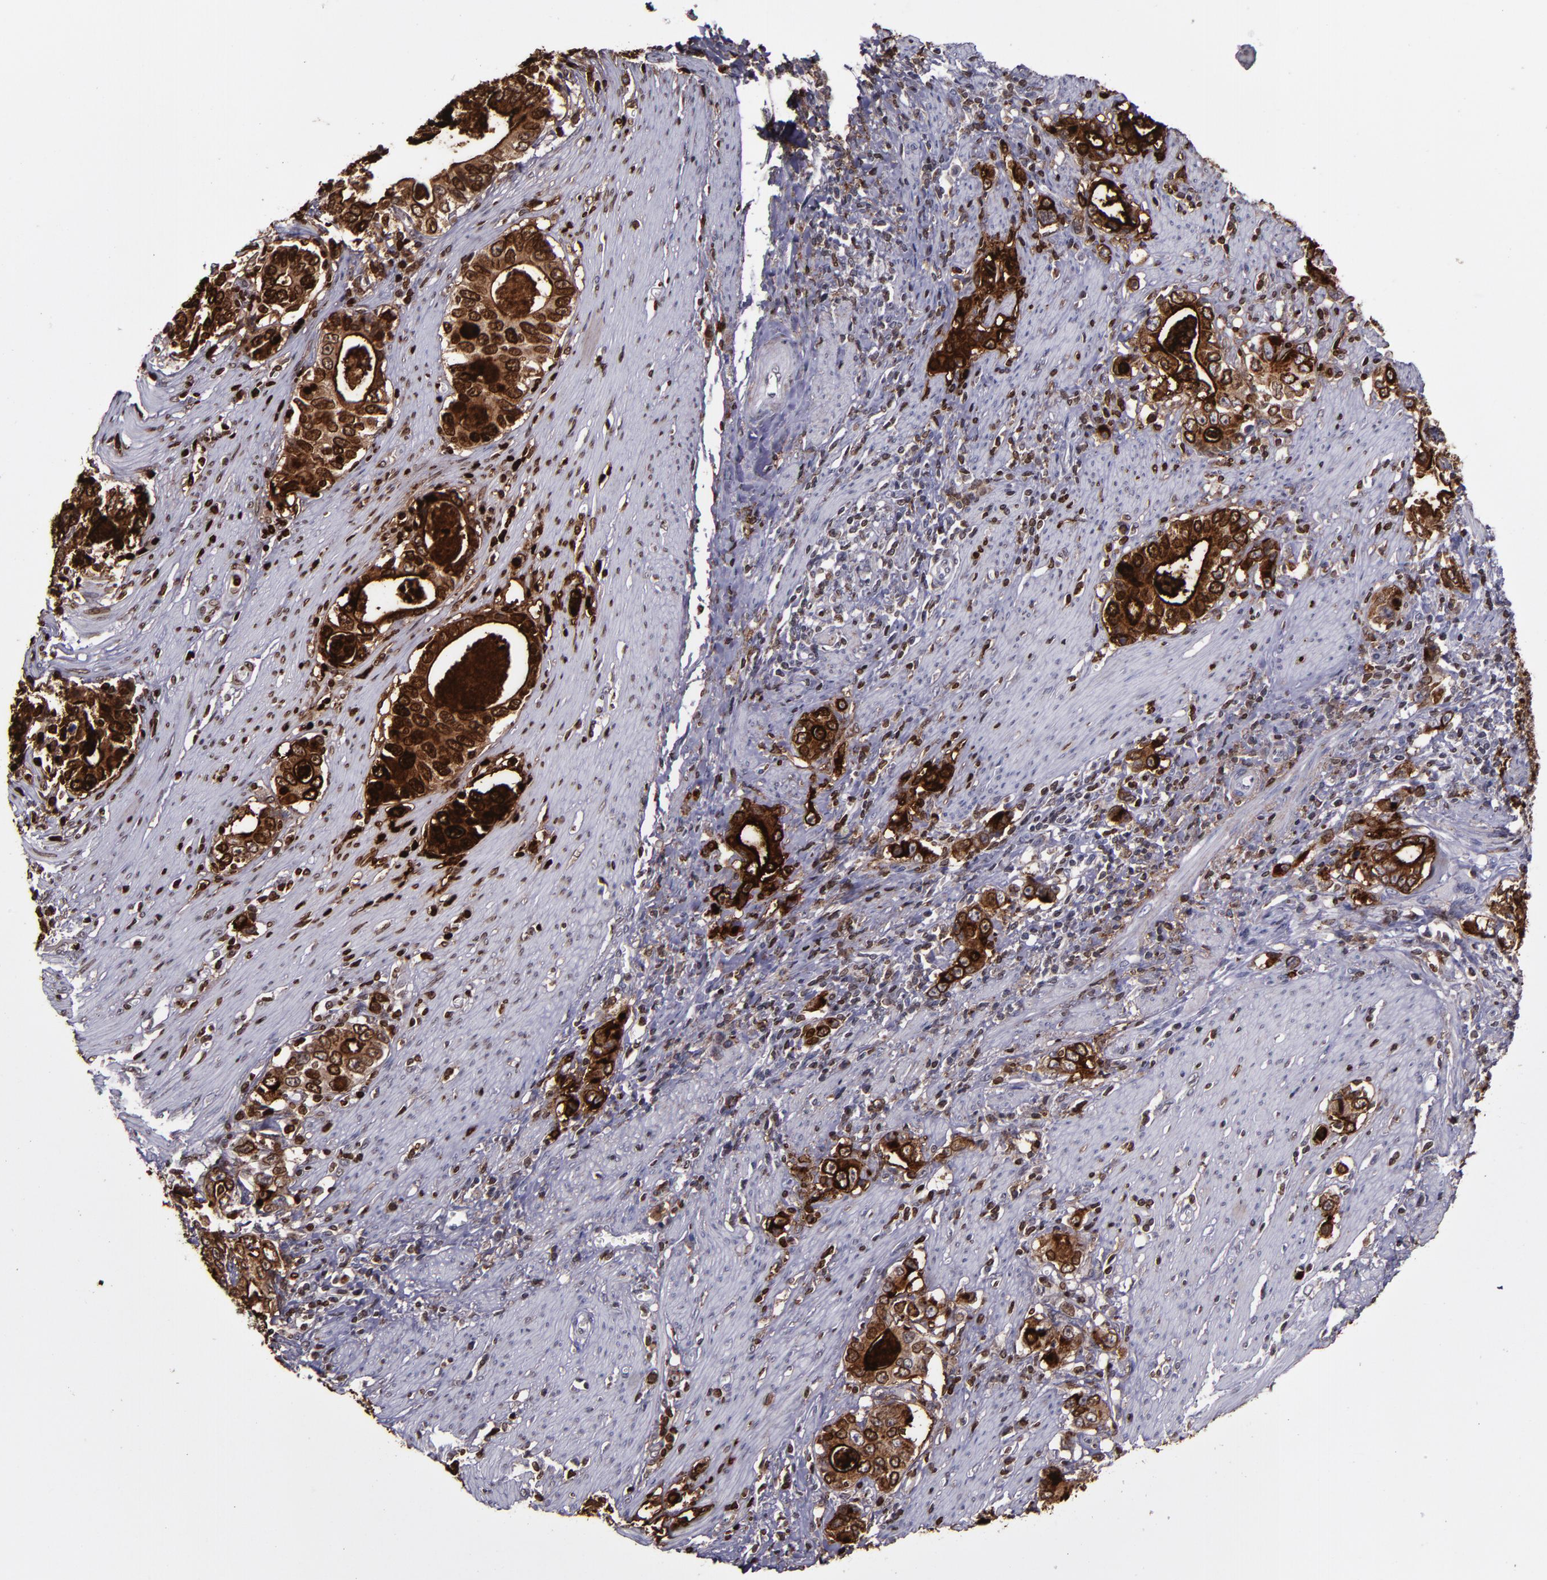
{"staining": {"intensity": "strong", "quantity": ">75%", "location": "cytoplasmic/membranous,nuclear"}, "tissue": "stomach cancer", "cell_type": "Tumor cells", "image_type": "cancer", "snomed": [{"axis": "morphology", "description": "Adenocarcinoma, NOS"}, {"axis": "topography", "description": "Stomach, lower"}], "caption": "Protein staining of adenocarcinoma (stomach) tissue exhibits strong cytoplasmic/membranous and nuclear staining in about >75% of tumor cells.", "gene": "MFGE8", "patient": {"sex": "female", "age": 72}}